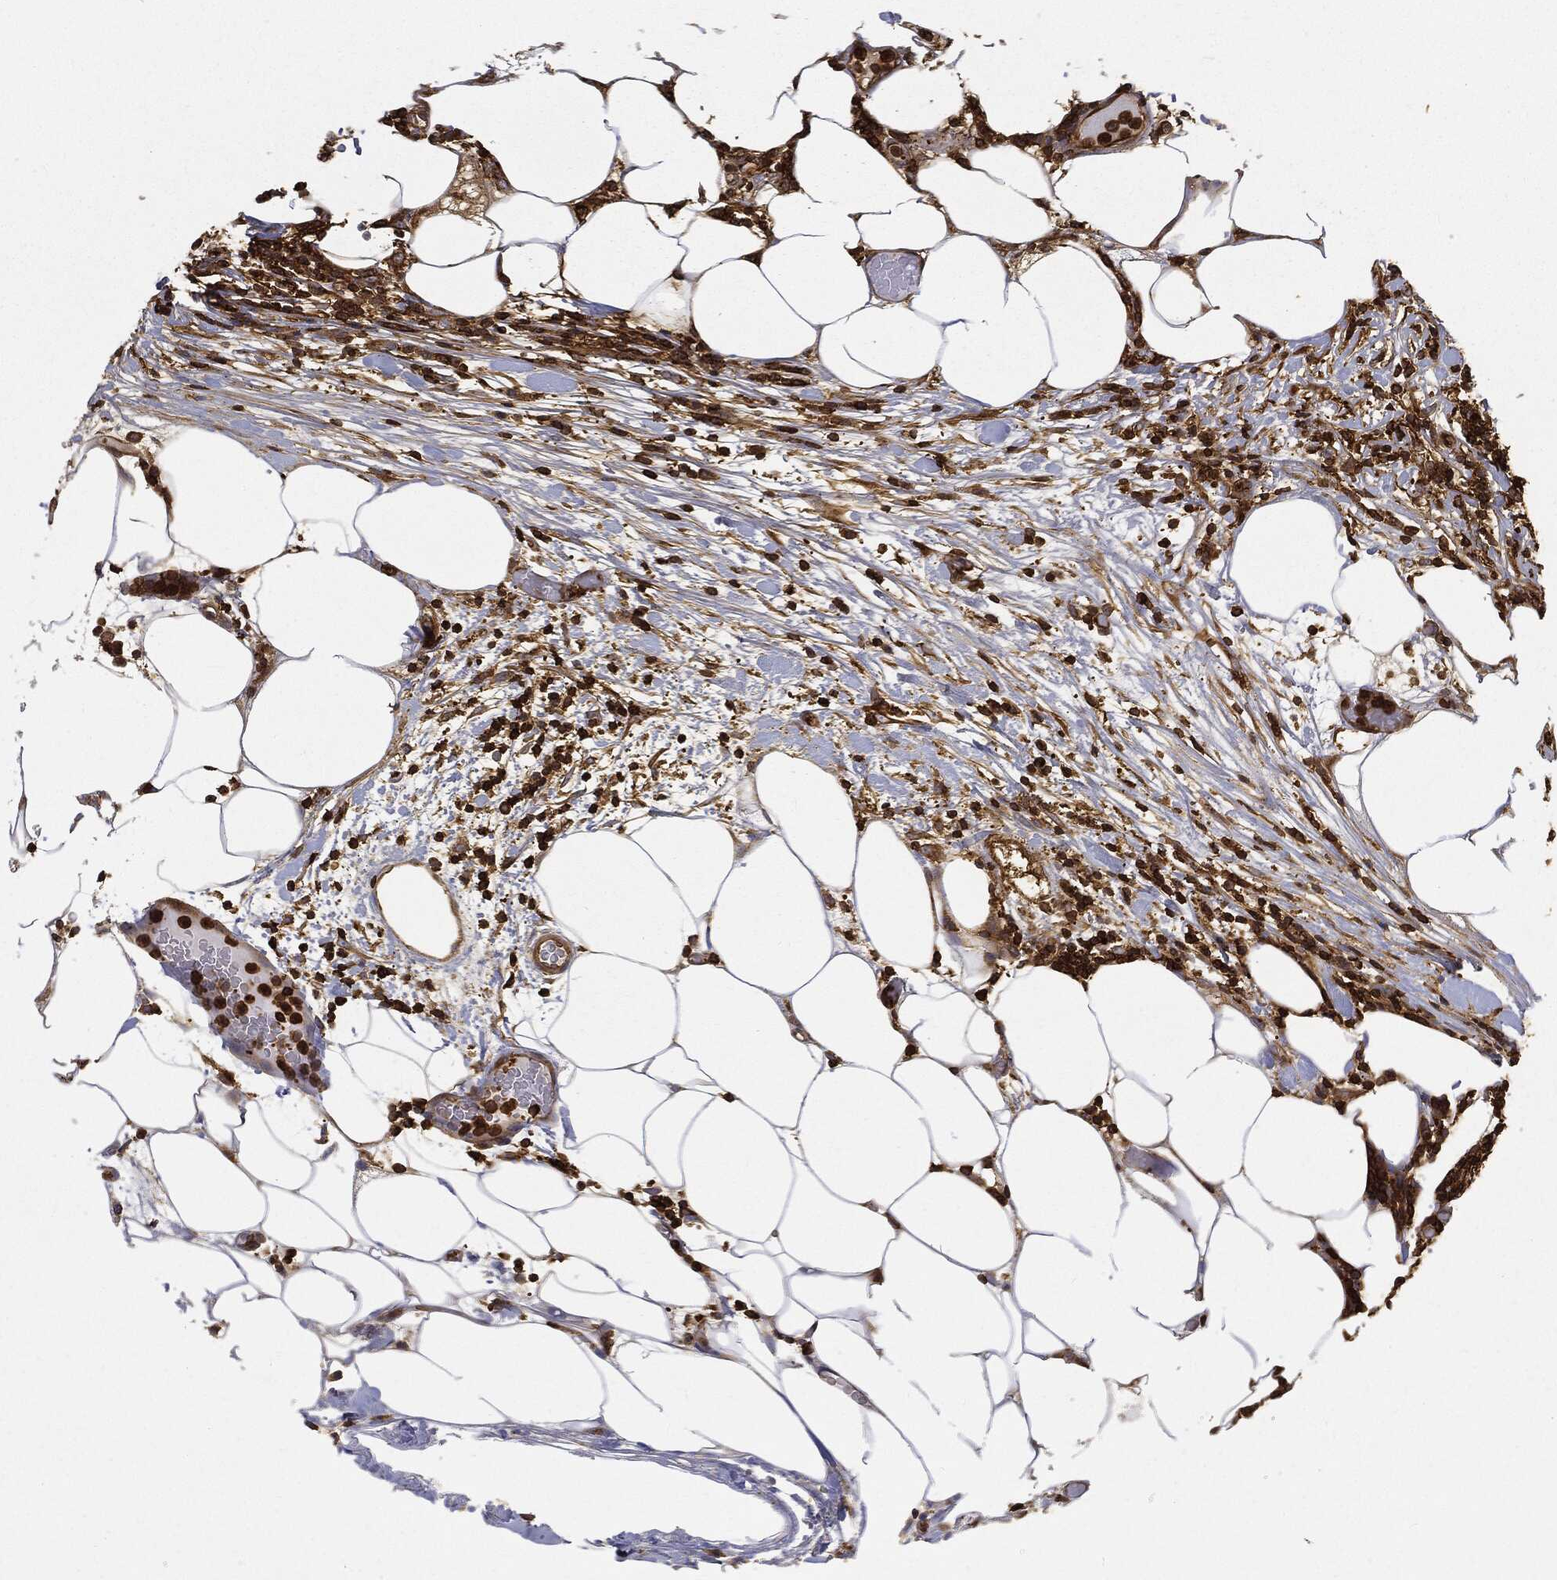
{"staining": {"intensity": "strong", "quantity": ">75%", "location": "cytoplasmic/membranous"}, "tissue": "lymphoma", "cell_type": "Tumor cells", "image_type": "cancer", "snomed": [{"axis": "morphology", "description": "Malignant lymphoma, non-Hodgkin's type, High grade"}, {"axis": "topography", "description": "Lymph node"}], "caption": "Immunohistochemical staining of malignant lymphoma, non-Hodgkin's type (high-grade) reveals strong cytoplasmic/membranous protein expression in approximately >75% of tumor cells. (IHC, brightfield microscopy, high magnification).", "gene": "WDR1", "patient": {"sex": "female", "age": 84}}